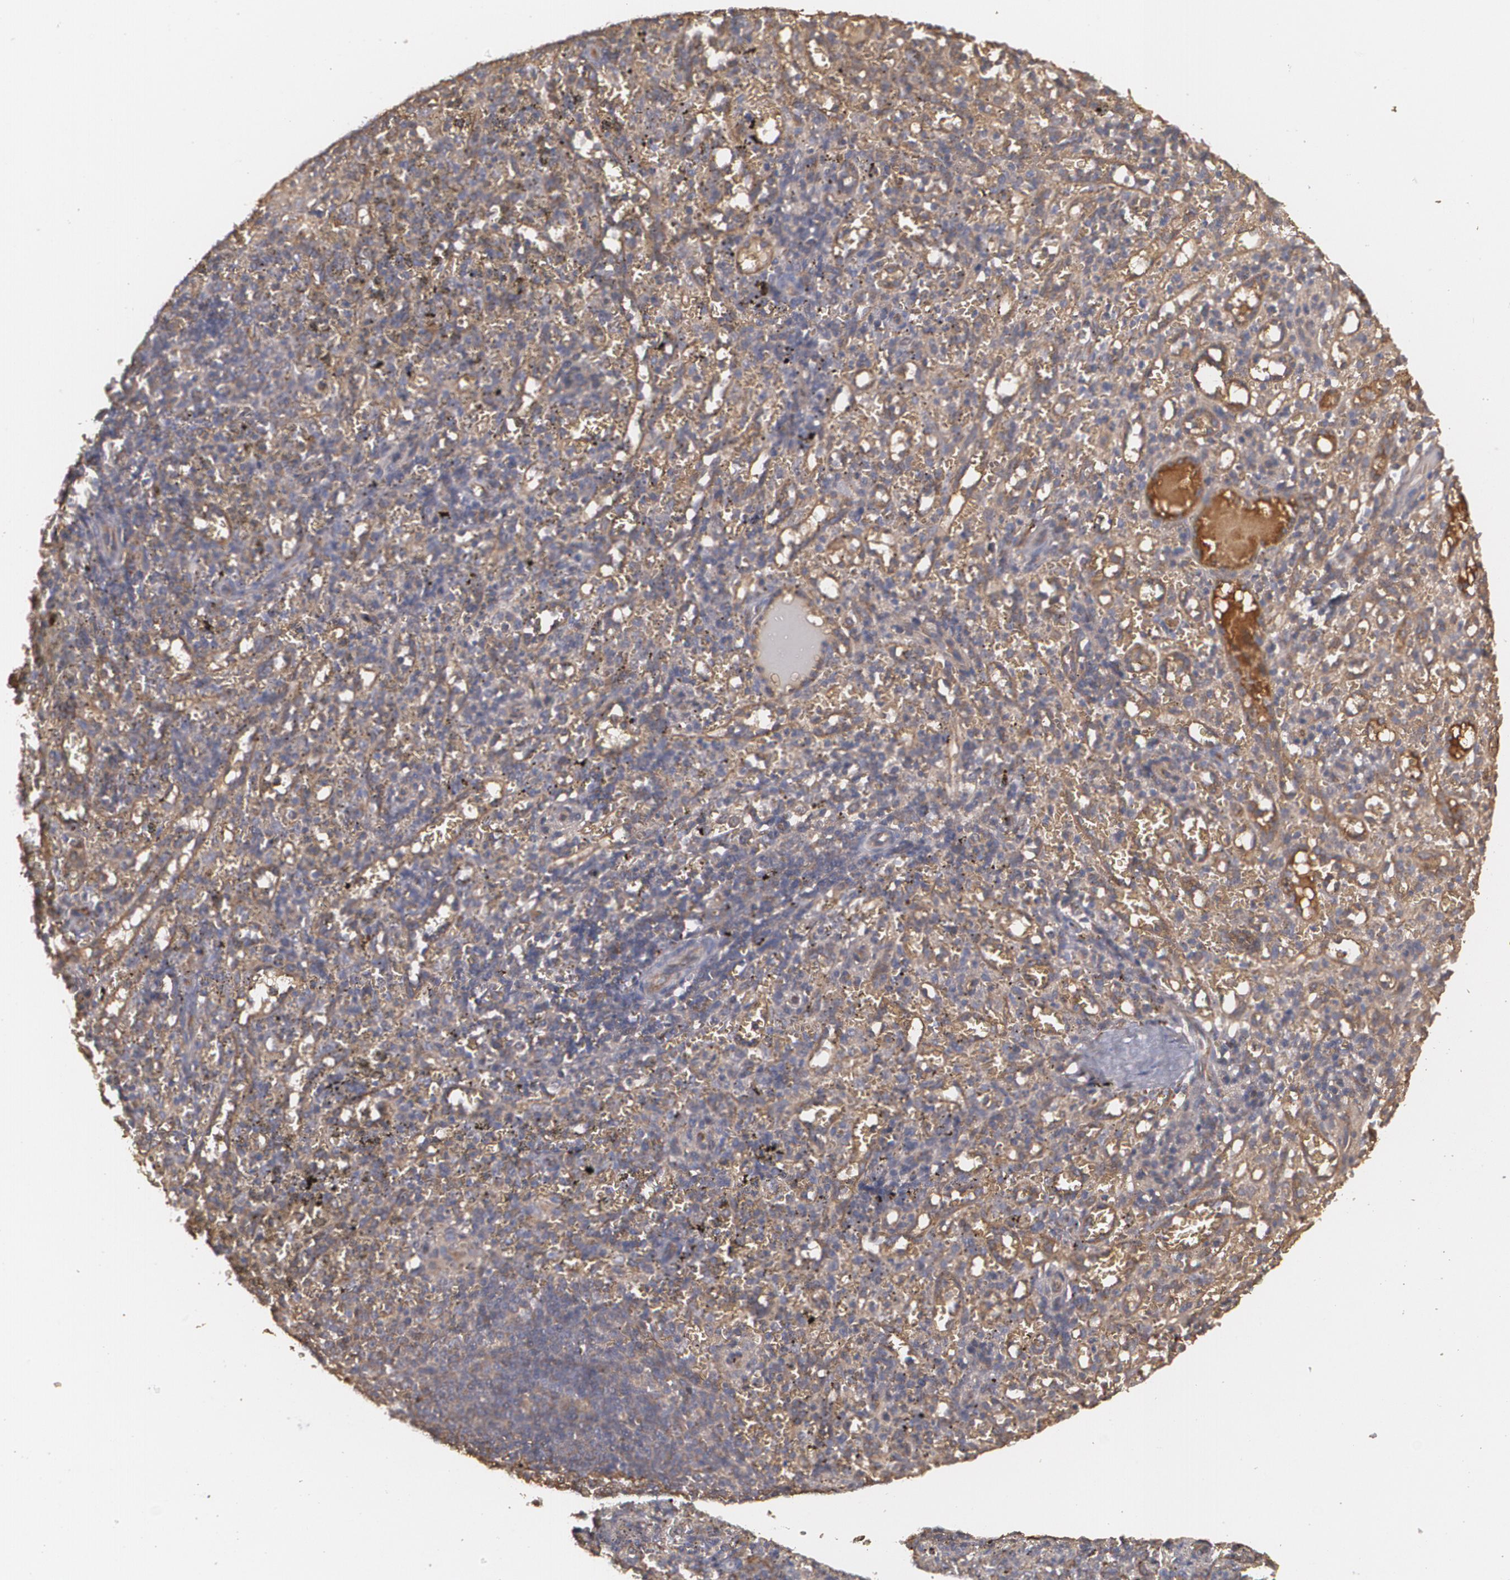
{"staining": {"intensity": "weak", "quantity": ">75%", "location": "cytoplasmic/membranous"}, "tissue": "spleen", "cell_type": "Cells in red pulp", "image_type": "normal", "snomed": [{"axis": "morphology", "description": "Normal tissue, NOS"}, {"axis": "topography", "description": "Spleen"}], "caption": "A brown stain labels weak cytoplasmic/membranous staining of a protein in cells in red pulp of benign human spleen.", "gene": "PON1", "patient": {"sex": "female", "age": 10}}